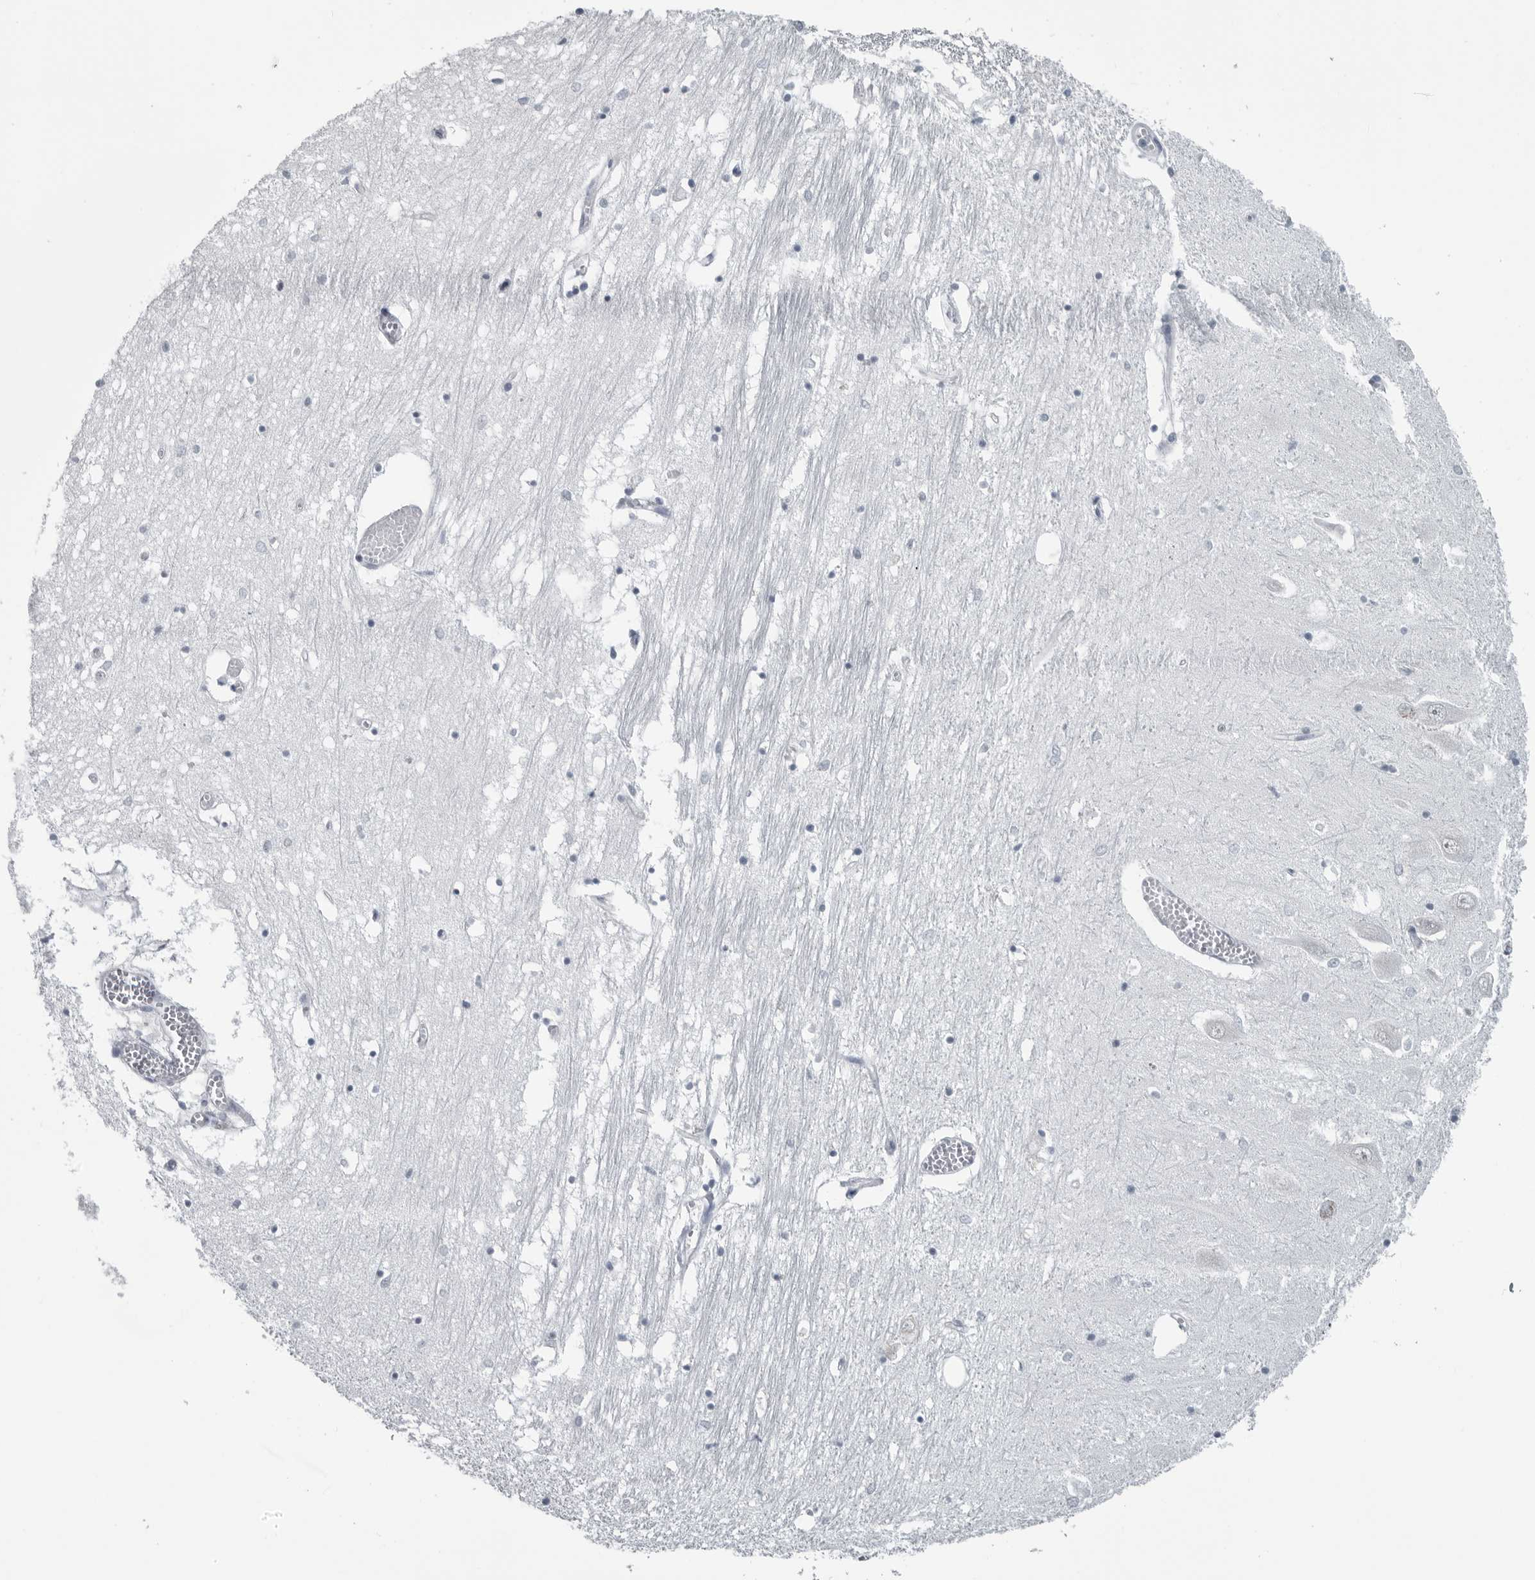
{"staining": {"intensity": "negative", "quantity": "none", "location": "none"}, "tissue": "hippocampus", "cell_type": "Glial cells", "image_type": "normal", "snomed": [{"axis": "morphology", "description": "Normal tissue, NOS"}, {"axis": "topography", "description": "Hippocampus"}], "caption": "Glial cells are negative for protein expression in benign human hippocampus. (DAB immunohistochemistry (IHC) visualized using brightfield microscopy, high magnification).", "gene": "MYOC", "patient": {"sex": "male", "age": 70}}